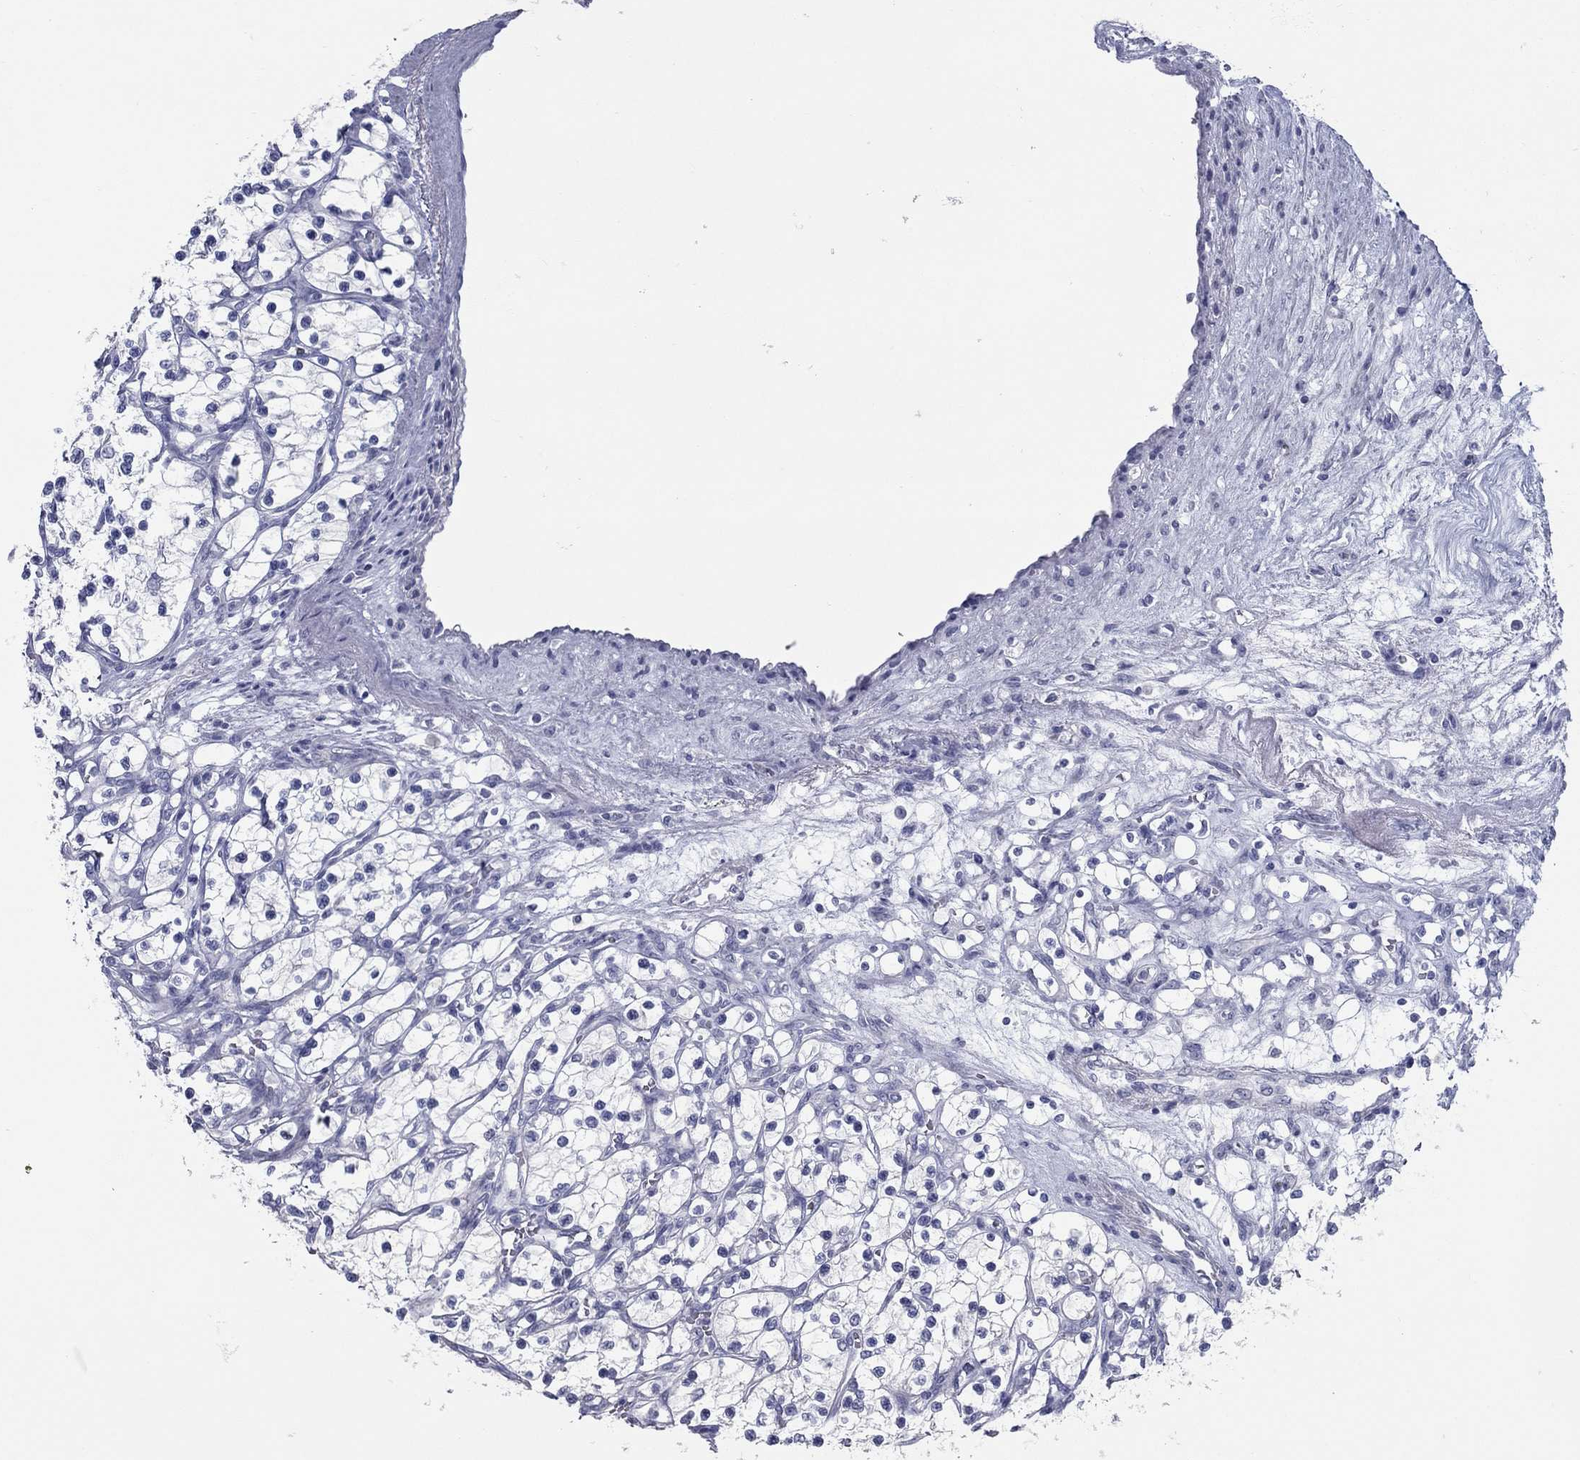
{"staining": {"intensity": "negative", "quantity": "none", "location": "none"}, "tissue": "renal cancer", "cell_type": "Tumor cells", "image_type": "cancer", "snomed": [{"axis": "morphology", "description": "Adenocarcinoma, NOS"}, {"axis": "topography", "description": "Kidney"}], "caption": "Image shows no protein positivity in tumor cells of renal adenocarcinoma tissue.", "gene": "KIRREL2", "patient": {"sex": "female", "age": 69}}